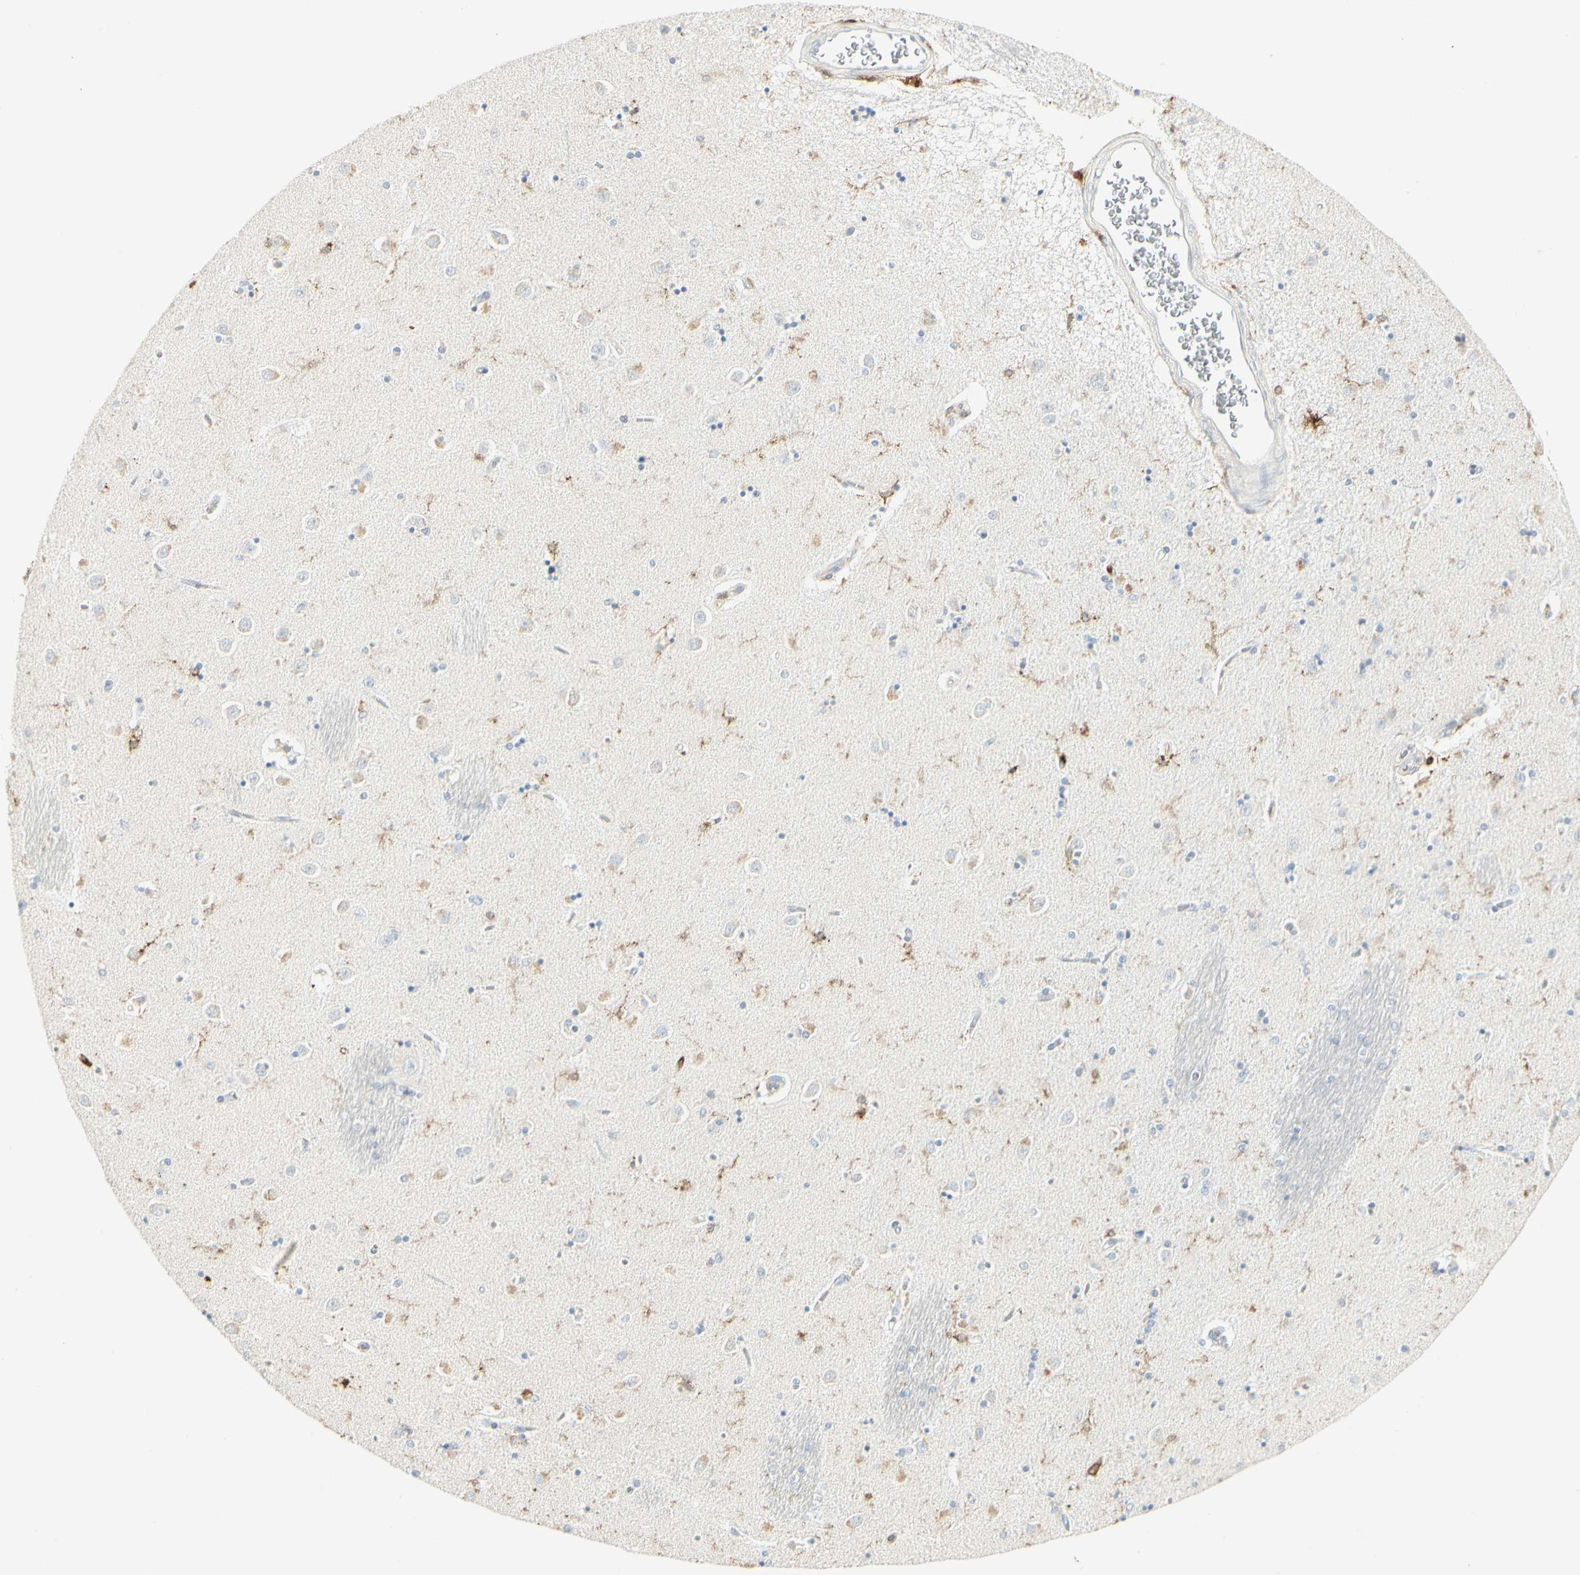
{"staining": {"intensity": "moderate", "quantity": "25%-75%", "location": "cytoplasmic/membranous"}, "tissue": "caudate", "cell_type": "Glial cells", "image_type": "normal", "snomed": [{"axis": "morphology", "description": "Normal tissue, NOS"}, {"axis": "topography", "description": "Lateral ventricle wall"}], "caption": "A high-resolution micrograph shows IHC staining of normal caudate, which displays moderate cytoplasmic/membranous positivity in approximately 25%-75% of glial cells. (brown staining indicates protein expression, while blue staining denotes nuclei).", "gene": "ITGB2", "patient": {"sex": "female", "age": 54}}